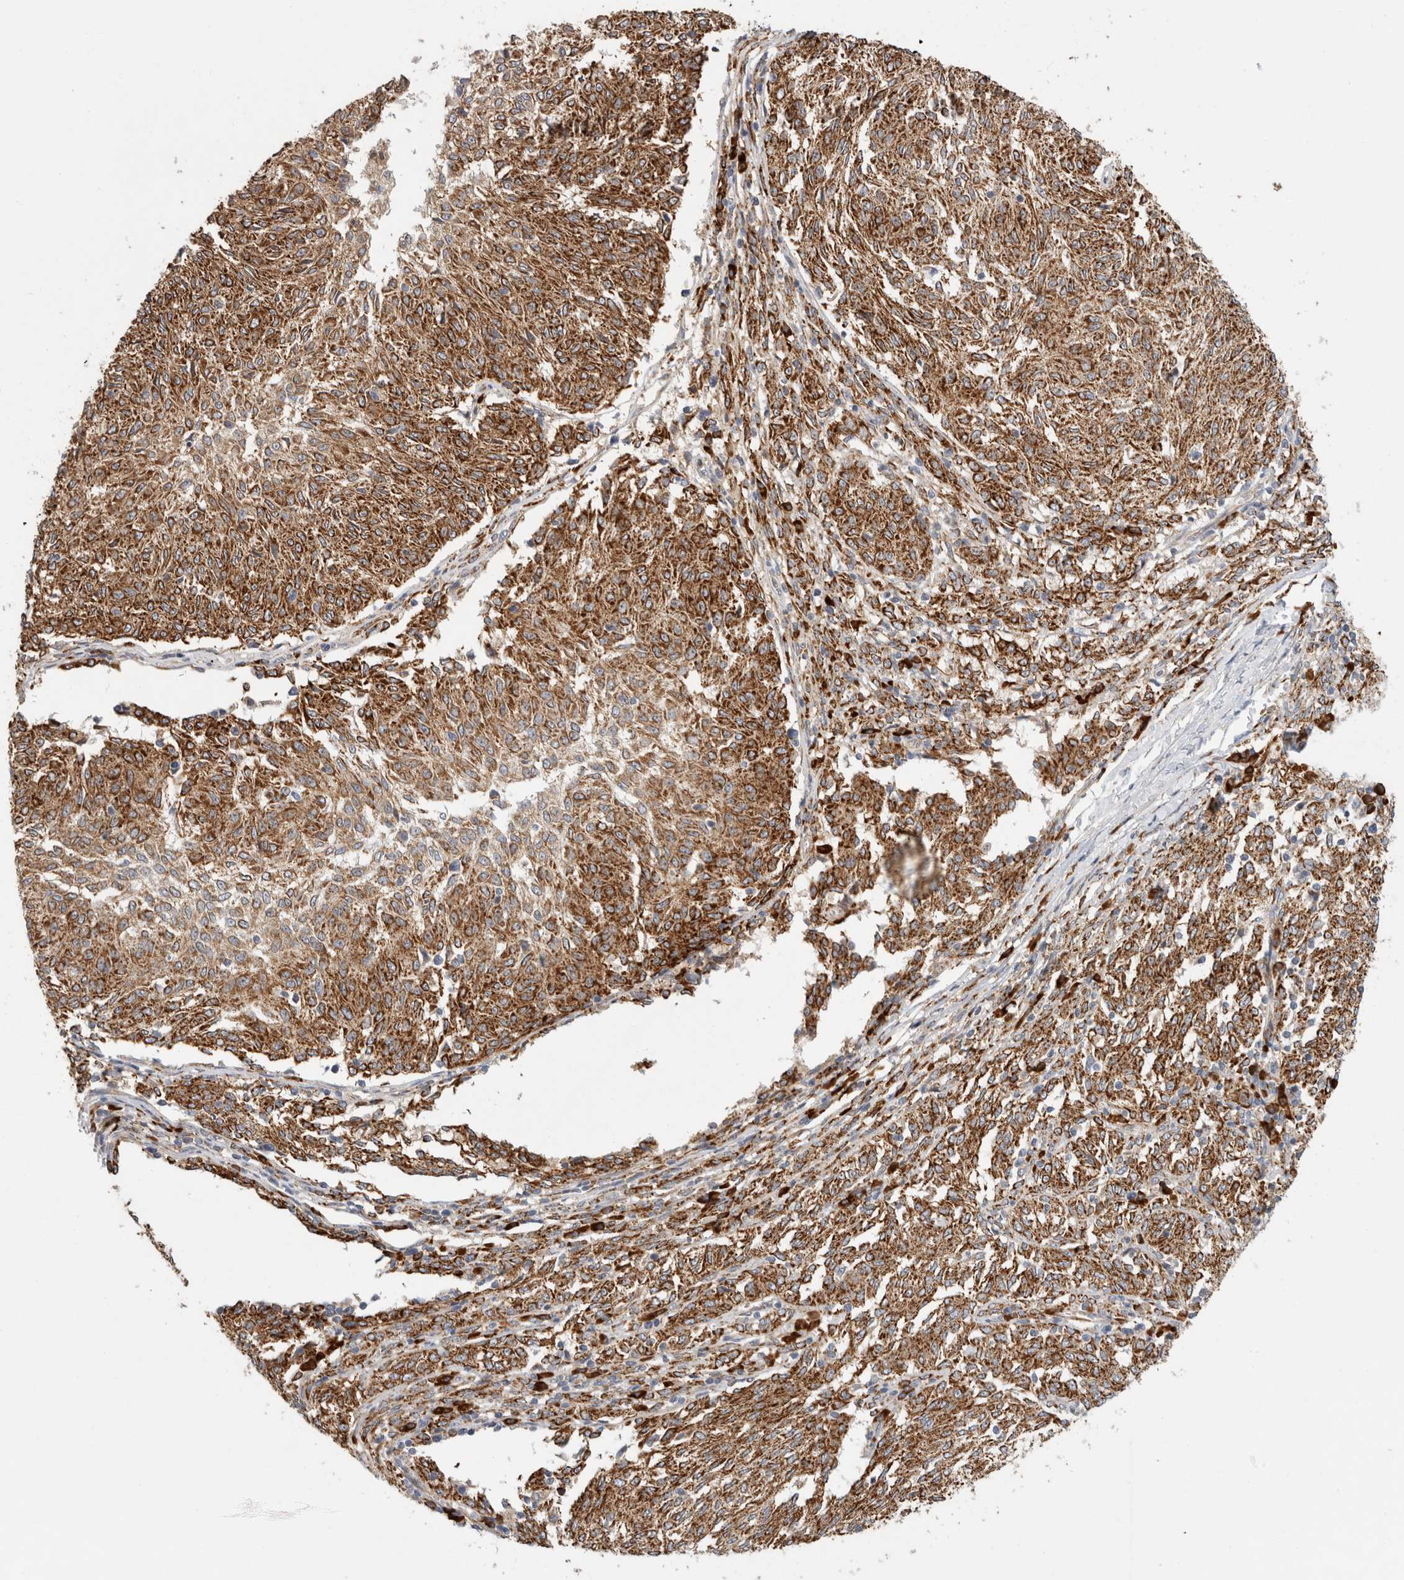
{"staining": {"intensity": "strong", "quantity": ">75%", "location": "cytoplasmic/membranous"}, "tissue": "melanoma", "cell_type": "Tumor cells", "image_type": "cancer", "snomed": [{"axis": "morphology", "description": "Malignant melanoma, NOS"}, {"axis": "topography", "description": "Skin"}], "caption": "Tumor cells exhibit high levels of strong cytoplasmic/membranous staining in approximately >75% of cells in human melanoma. The protein is stained brown, and the nuclei are stained in blue (DAB IHC with brightfield microscopy, high magnification).", "gene": "RPN2", "patient": {"sex": "female", "age": 72}}